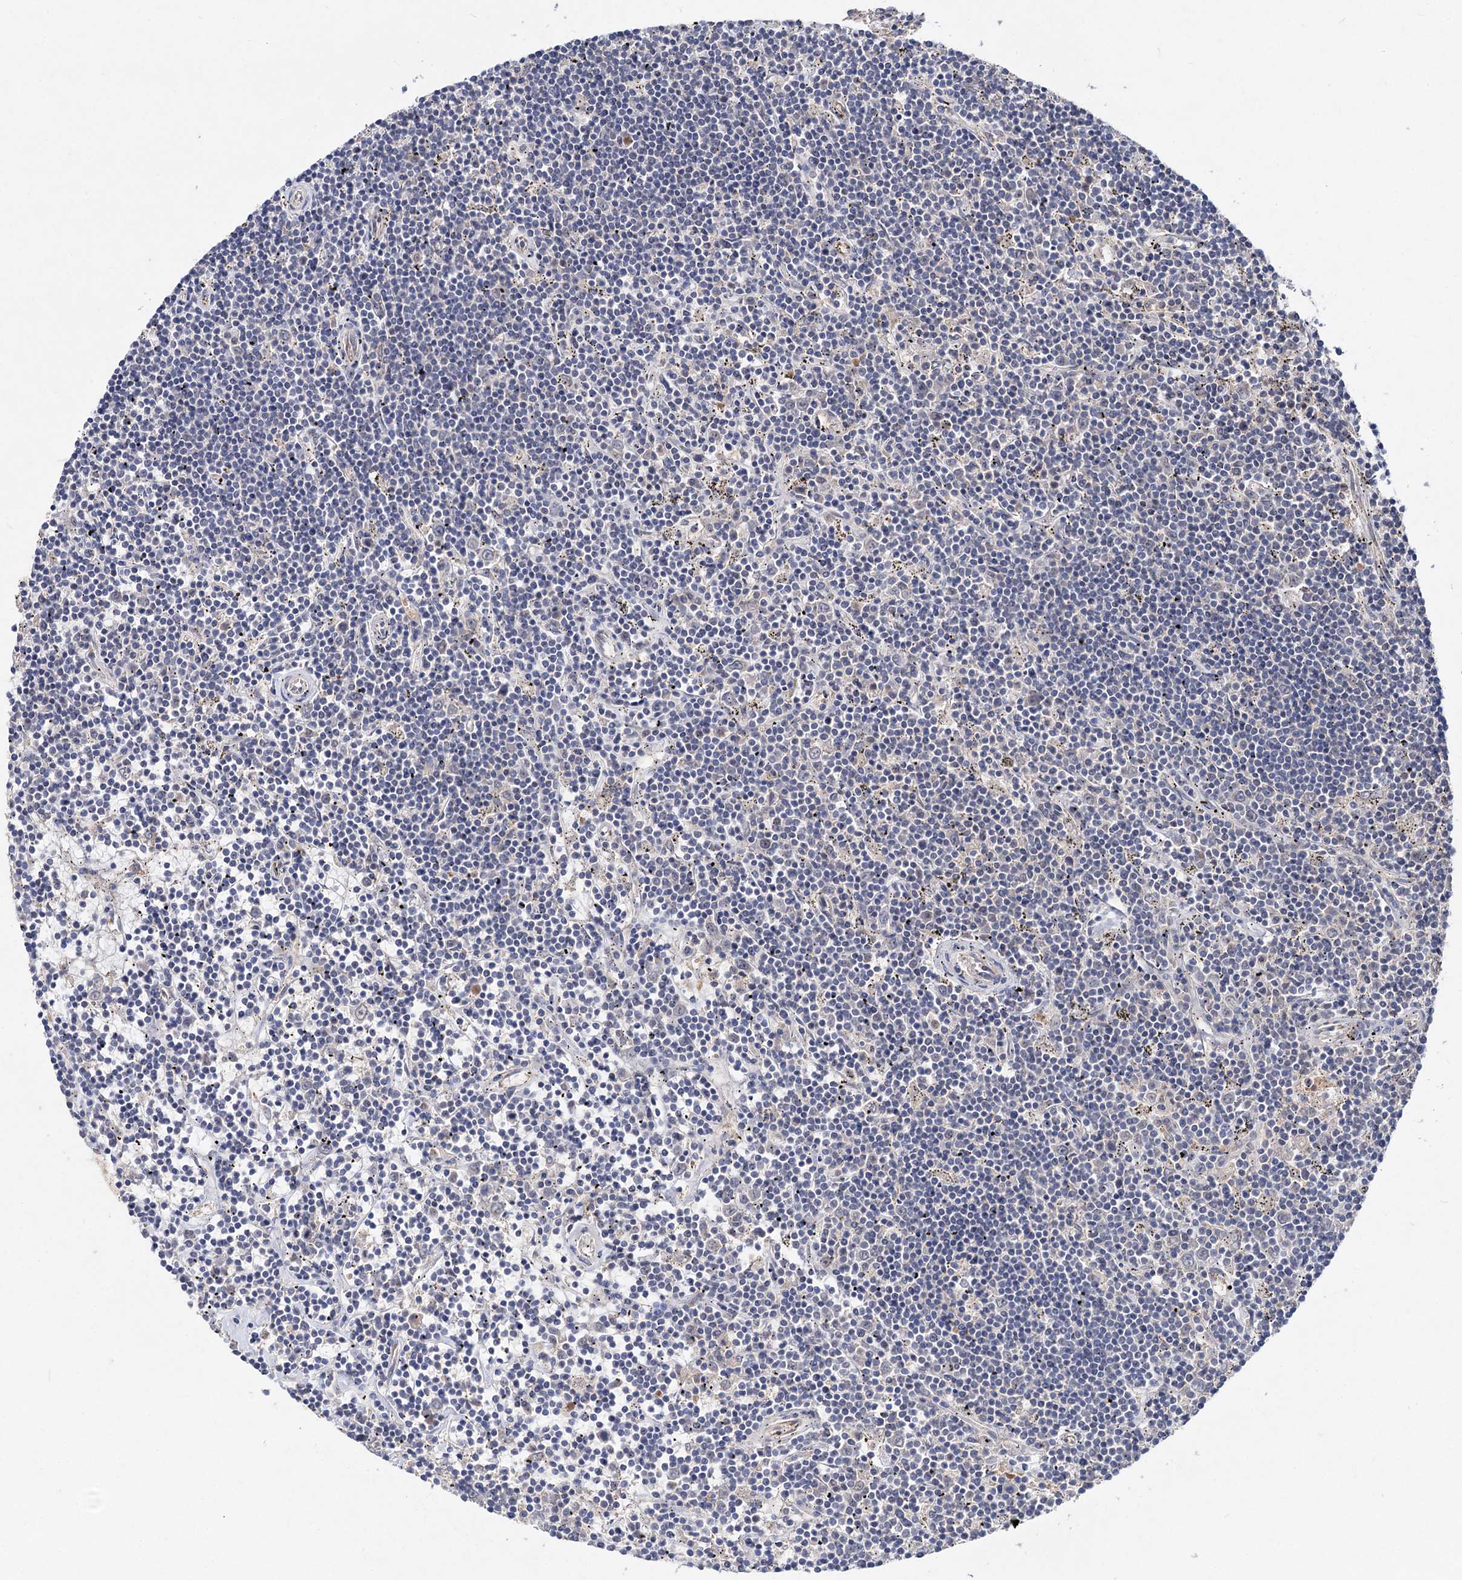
{"staining": {"intensity": "negative", "quantity": "none", "location": "none"}, "tissue": "lymphoma", "cell_type": "Tumor cells", "image_type": "cancer", "snomed": [{"axis": "morphology", "description": "Malignant lymphoma, non-Hodgkin's type, Low grade"}, {"axis": "topography", "description": "Spleen"}], "caption": "This is an immunohistochemistry (IHC) histopathology image of lymphoma. There is no expression in tumor cells.", "gene": "NUDCD2", "patient": {"sex": "male", "age": 76}}